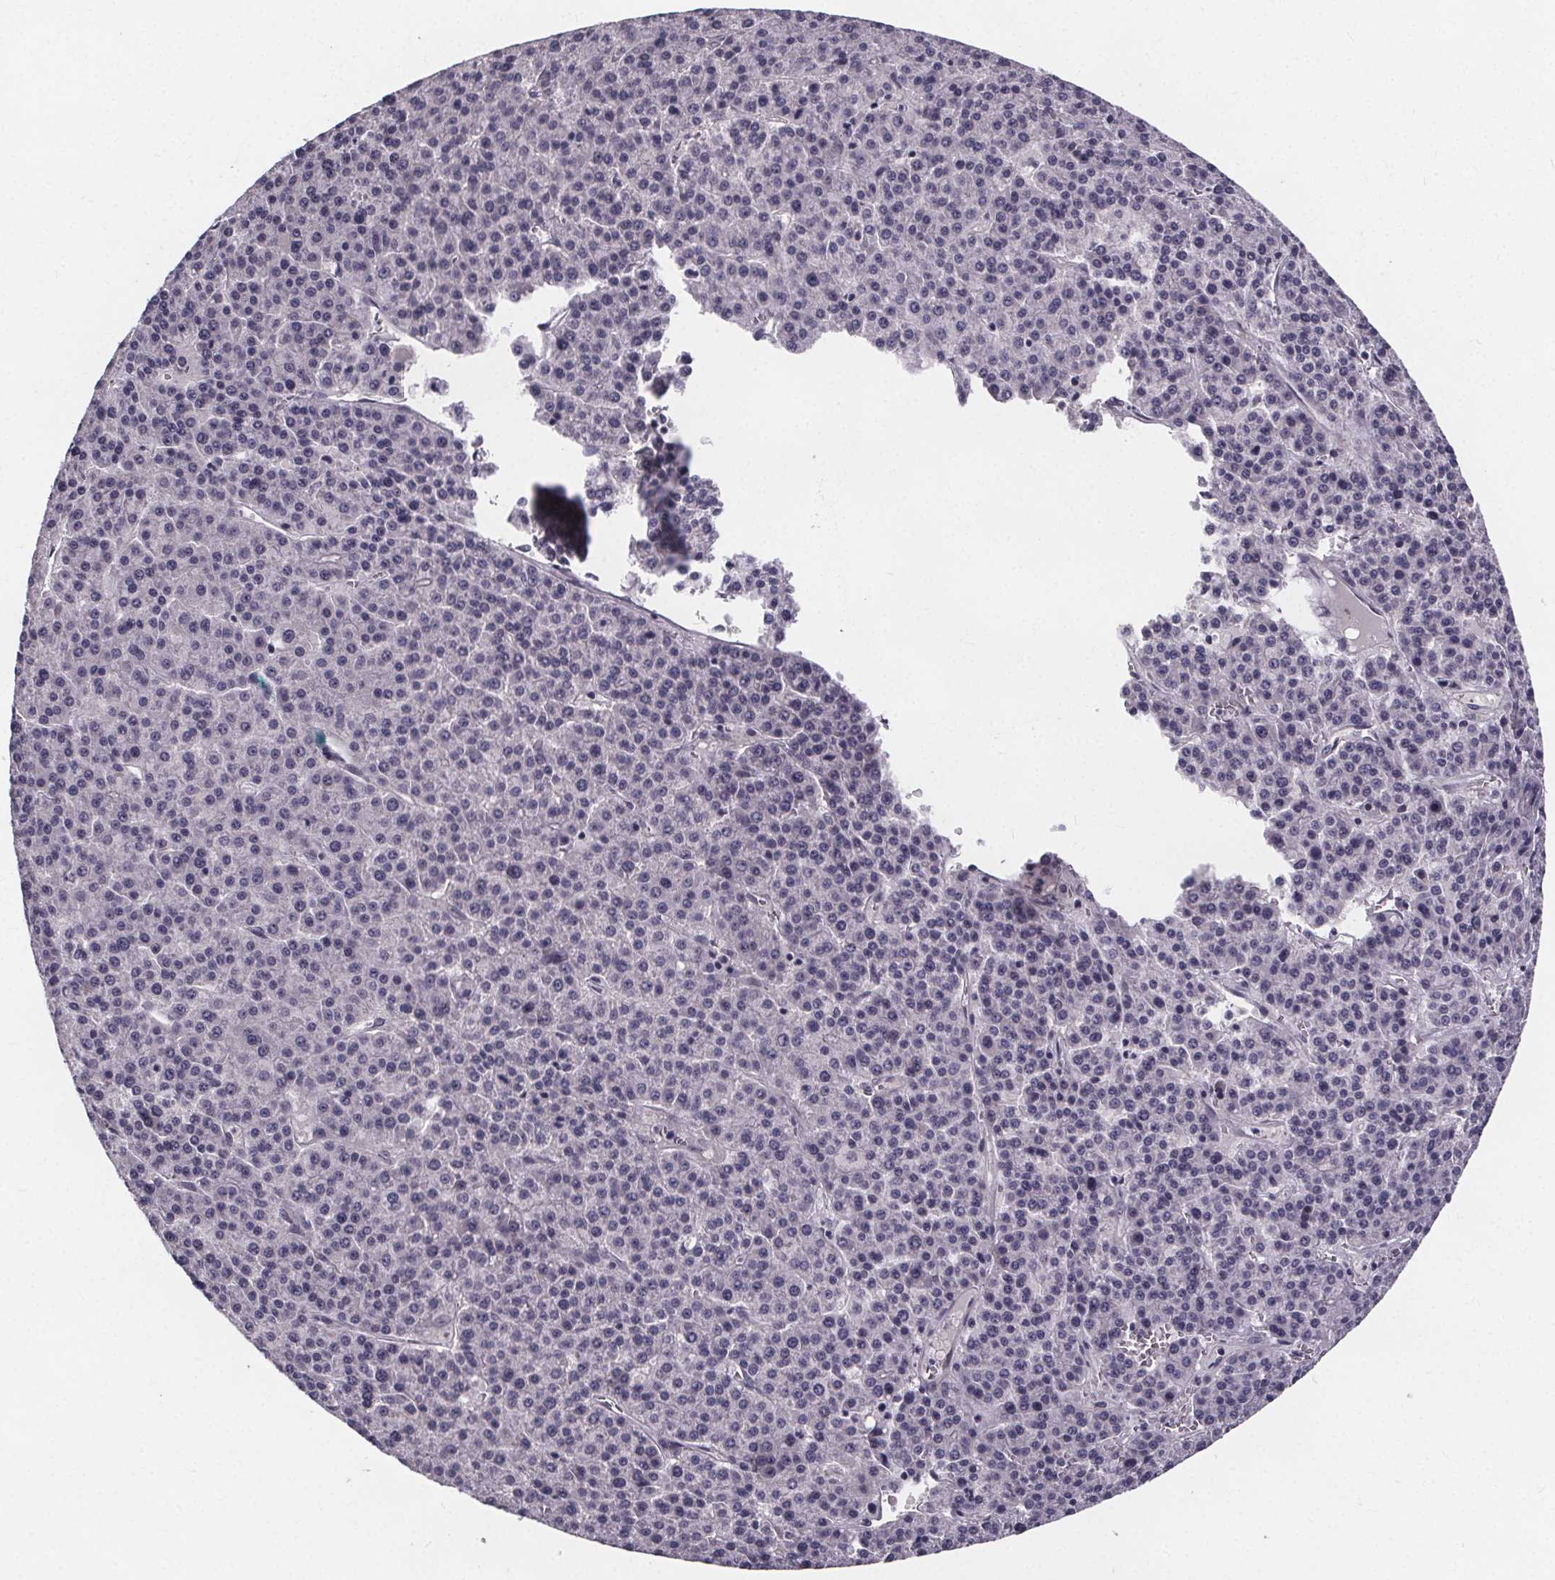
{"staining": {"intensity": "negative", "quantity": "none", "location": "none"}, "tissue": "liver cancer", "cell_type": "Tumor cells", "image_type": "cancer", "snomed": [{"axis": "morphology", "description": "Carcinoma, Hepatocellular, NOS"}, {"axis": "topography", "description": "Liver"}], "caption": "The photomicrograph exhibits no significant staining in tumor cells of liver cancer.", "gene": "FAM181B", "patient": {"sex": "female", "age": 58}}